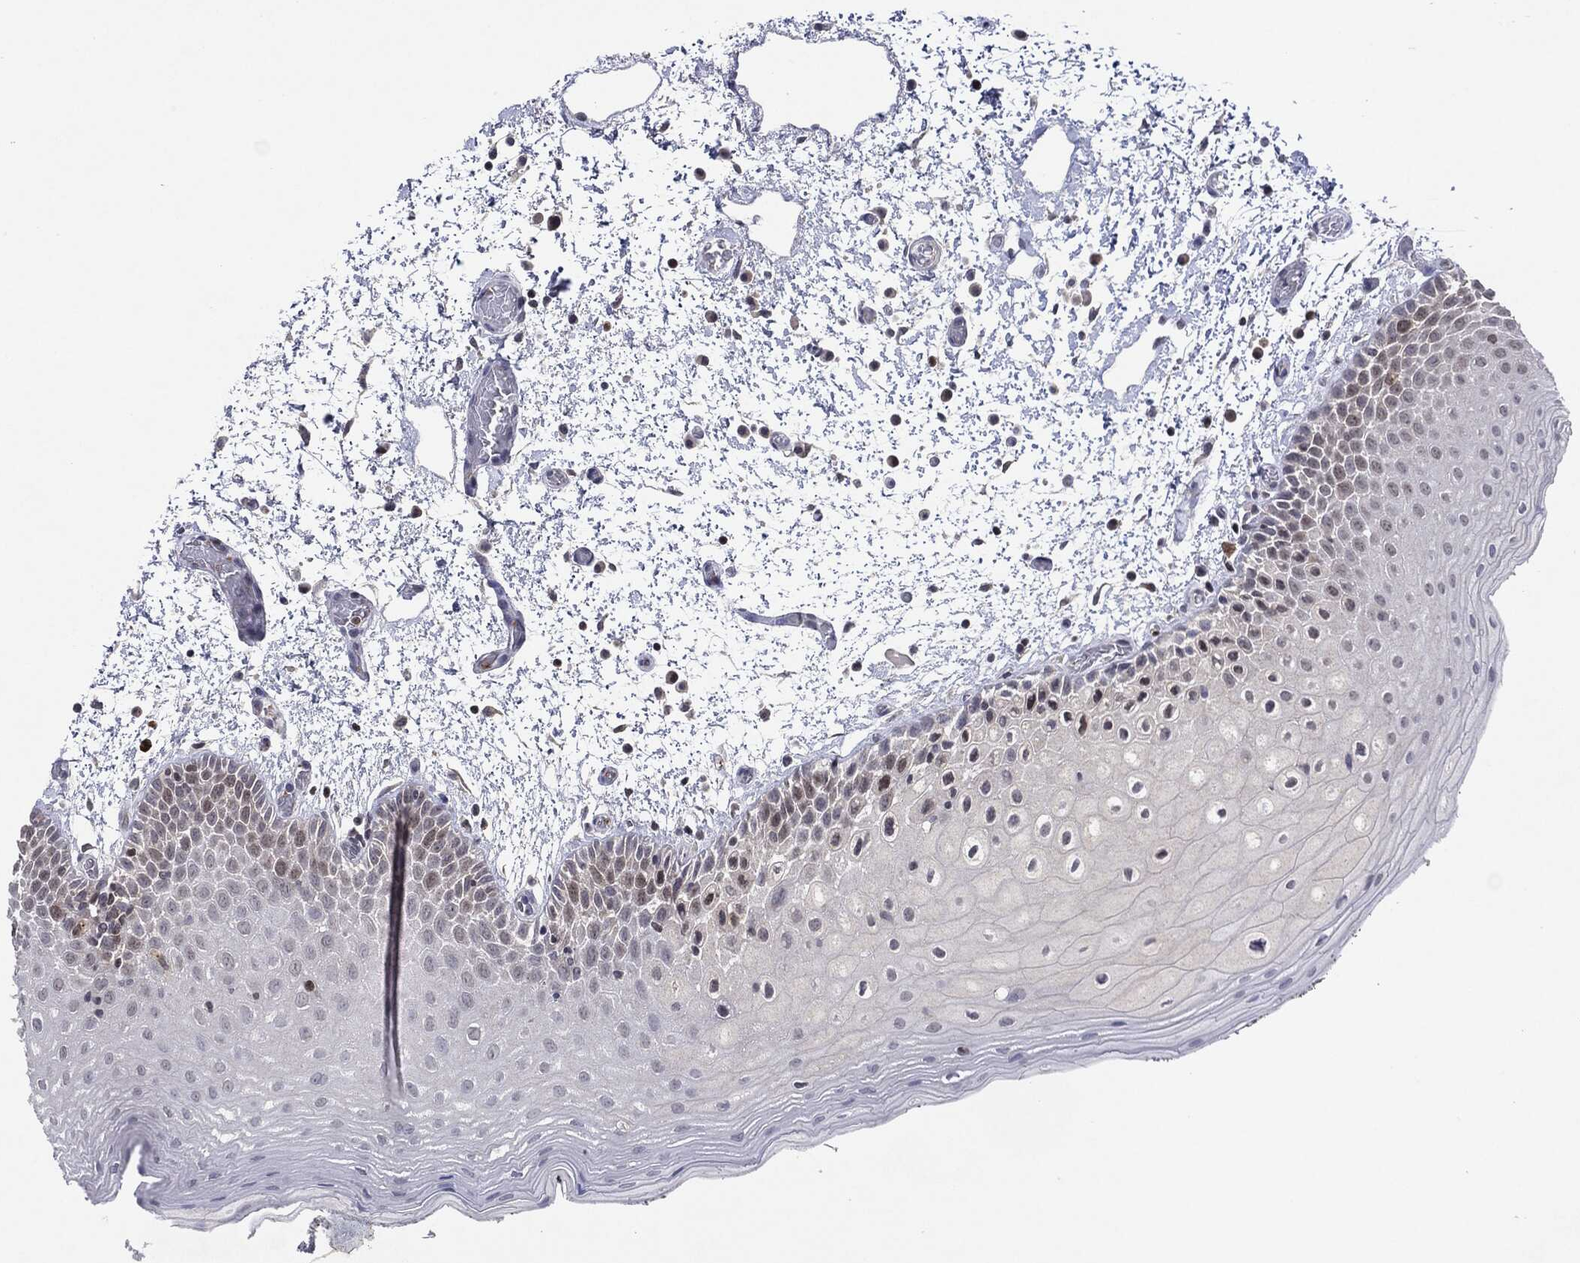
{"staining": {"intensity": "negative", "quantity": "none", "location": "none"}, "tissue": "oral mucosa", "cell_type": "Squamous epithelial cells", "image_type": "normal", "snomed": [{"axis": "morphology", "description": "Normal tissue, NOS"}, {"axis": "morphology", "description": "Squamous cell carcinoma, NOS"}, {"axis": "topography", "description": "Oral tissue"}, {"axis": "topography", "description": "Tounge, NOS"}, {"axis": "topography", "description": "Head-Neck"}], "caption": "A high-resolution micrograph shows immunohistochemistry (IHC) staining of benign oral mucosa, which exhibits no significant expression in squamous epithelial cells.", "gene": "KIF2C", "patient": {"sex": "female", "age": 80}}